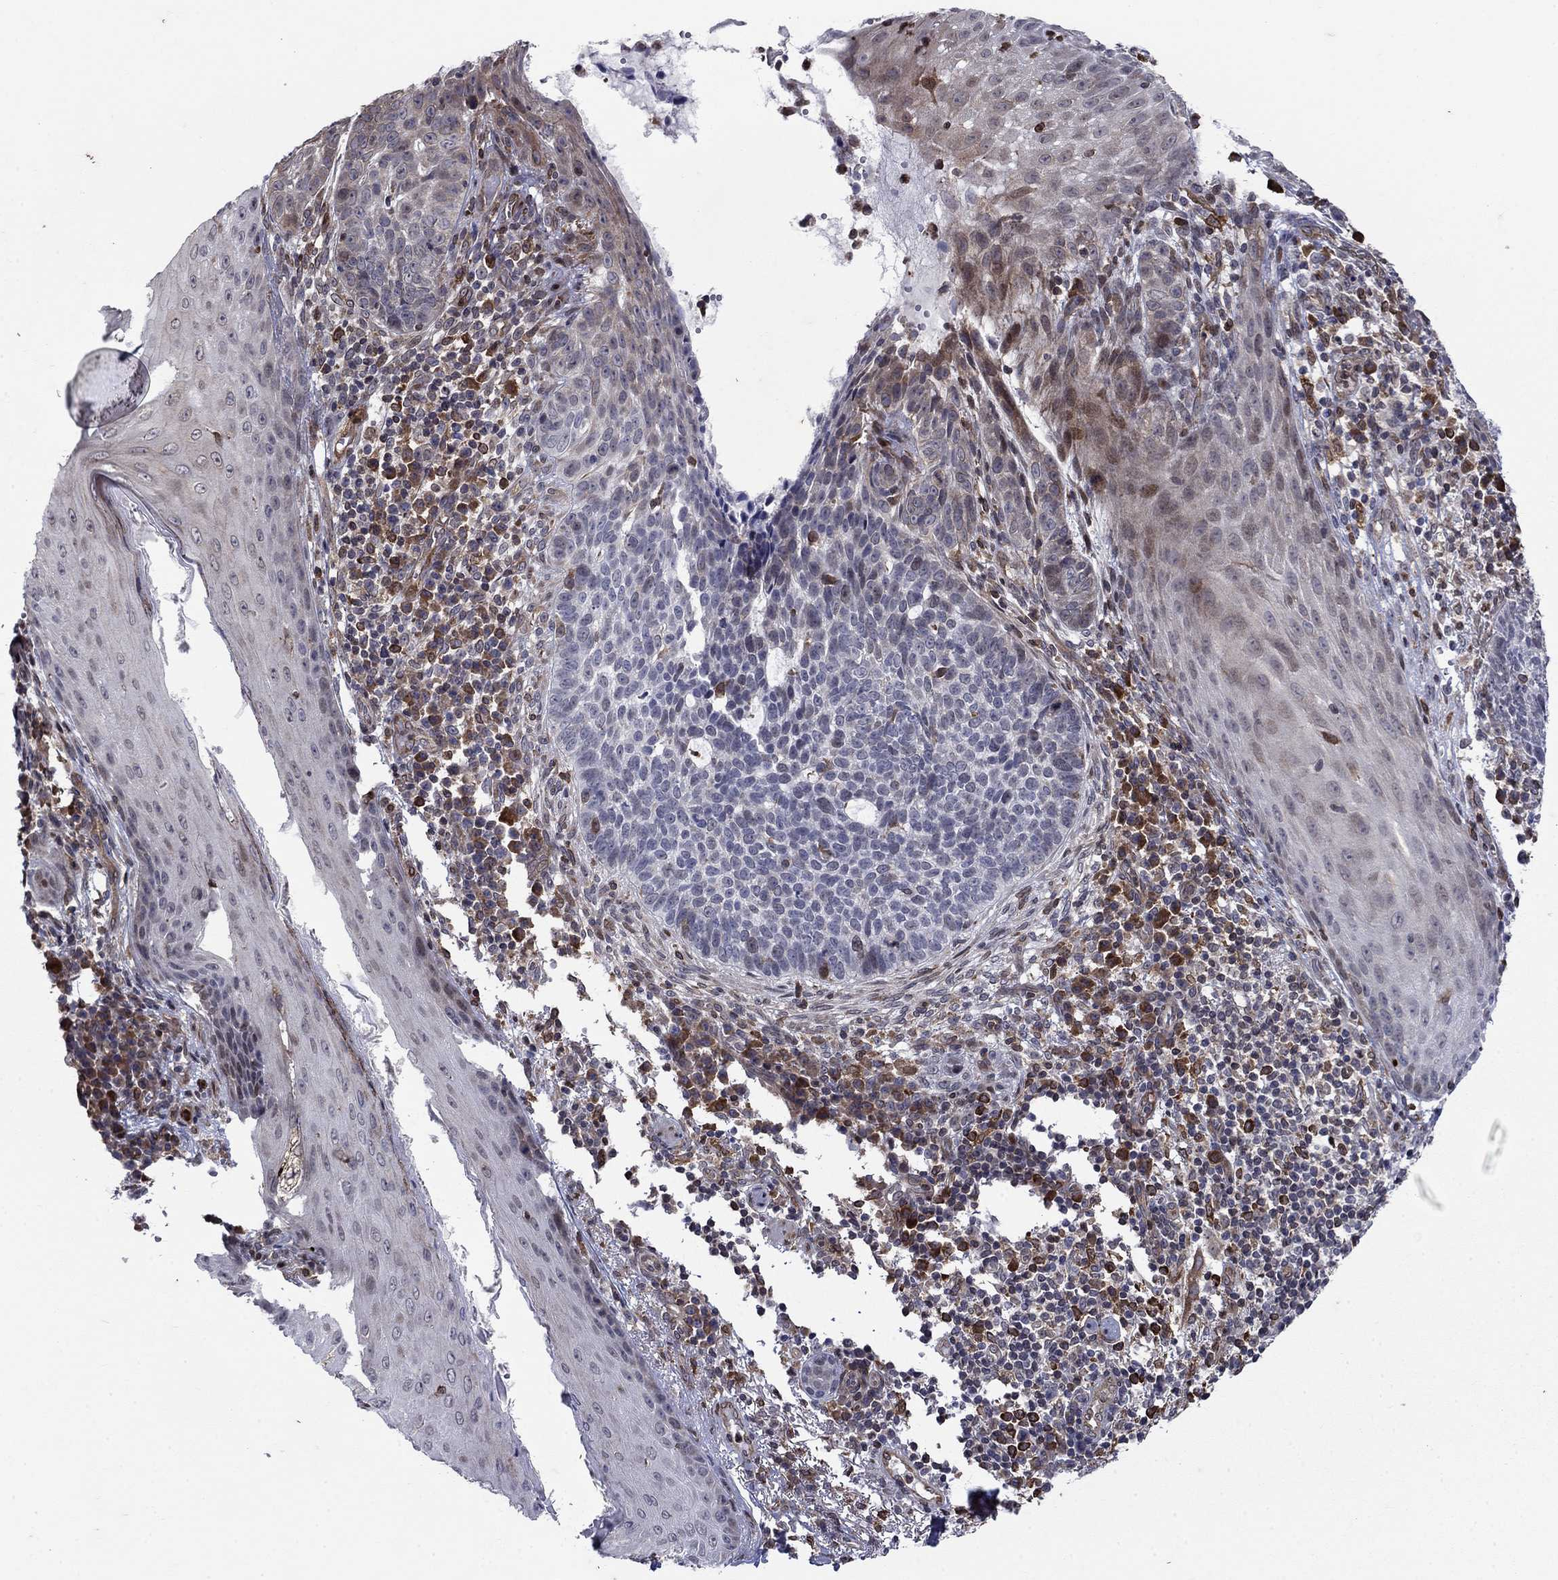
{"staining": {"intensity": "weak", "quantity": "<25%", "location": "cytoplasmic/membranous"}, "tissue": "skin cancer", "cell_type": "Tumor cells", "image_type": "cancer", "snomed": [{"axis": "morphology", "description": "Basal cell carcinoma"}, {"axis": "topography", "description": "Skin"}], "caption": "The micrograph shows no significant positivity in tumor cells of skin cancer (basal cell carcinoma).", "gene": "DHRS7", "patient": {"sex": "female", "age": 69}}